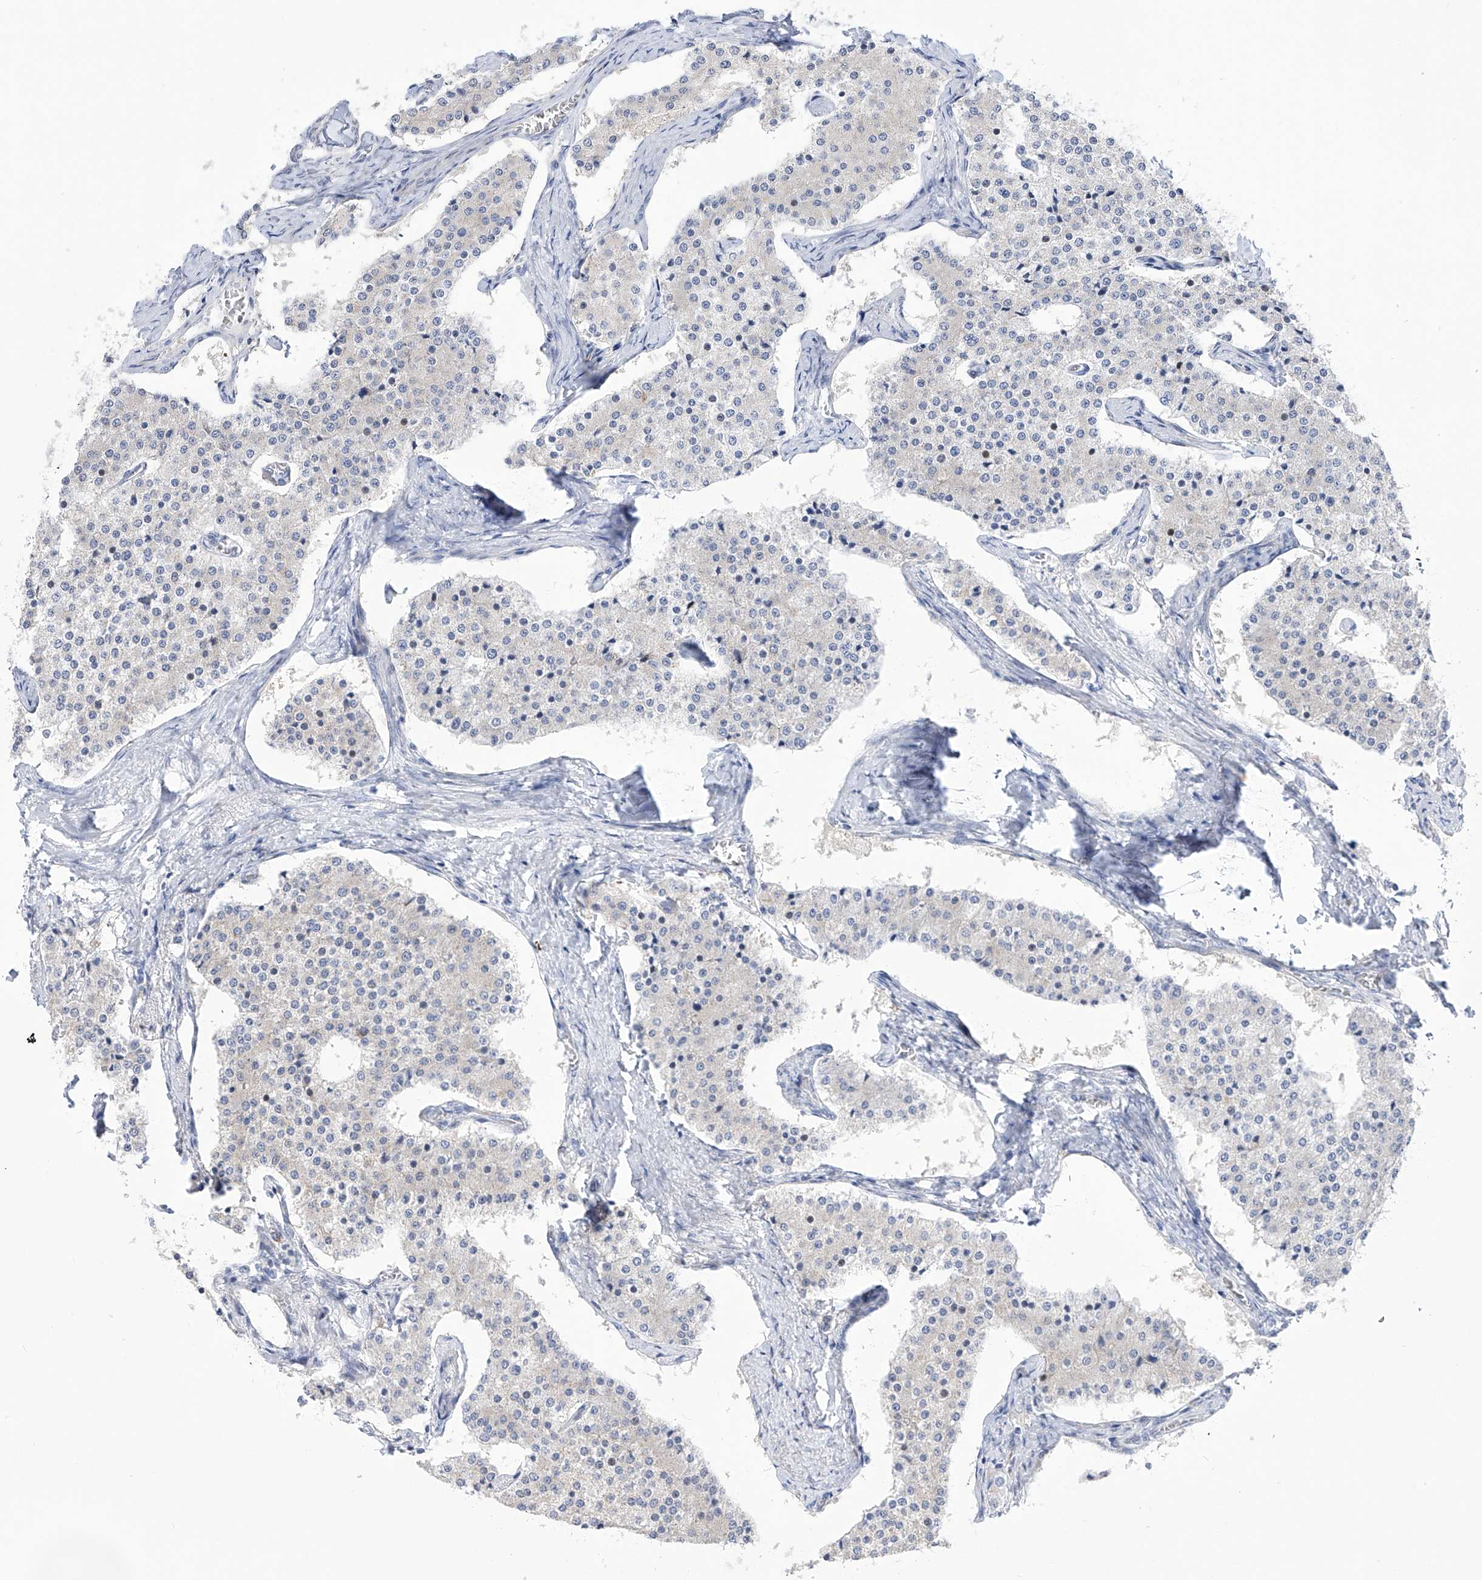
{"staining": {"intensity": "negative", "quantity": "none", "location": "none"}, "tissue": "carcinoid", "cell_type": "Tumor cells", "image_type": "cancer", "snomed": [{"axis": "morphology", "description": "Carcinoid, malignant, NOS"}, {"axis": "topography", "description": "Colon"}], "caption": "The photomicrograph demonstrates no significant positivity in tumor cells of carcinoid.", "gene": "C1orf87", "patient": {"sex": "female", "age": 52}}